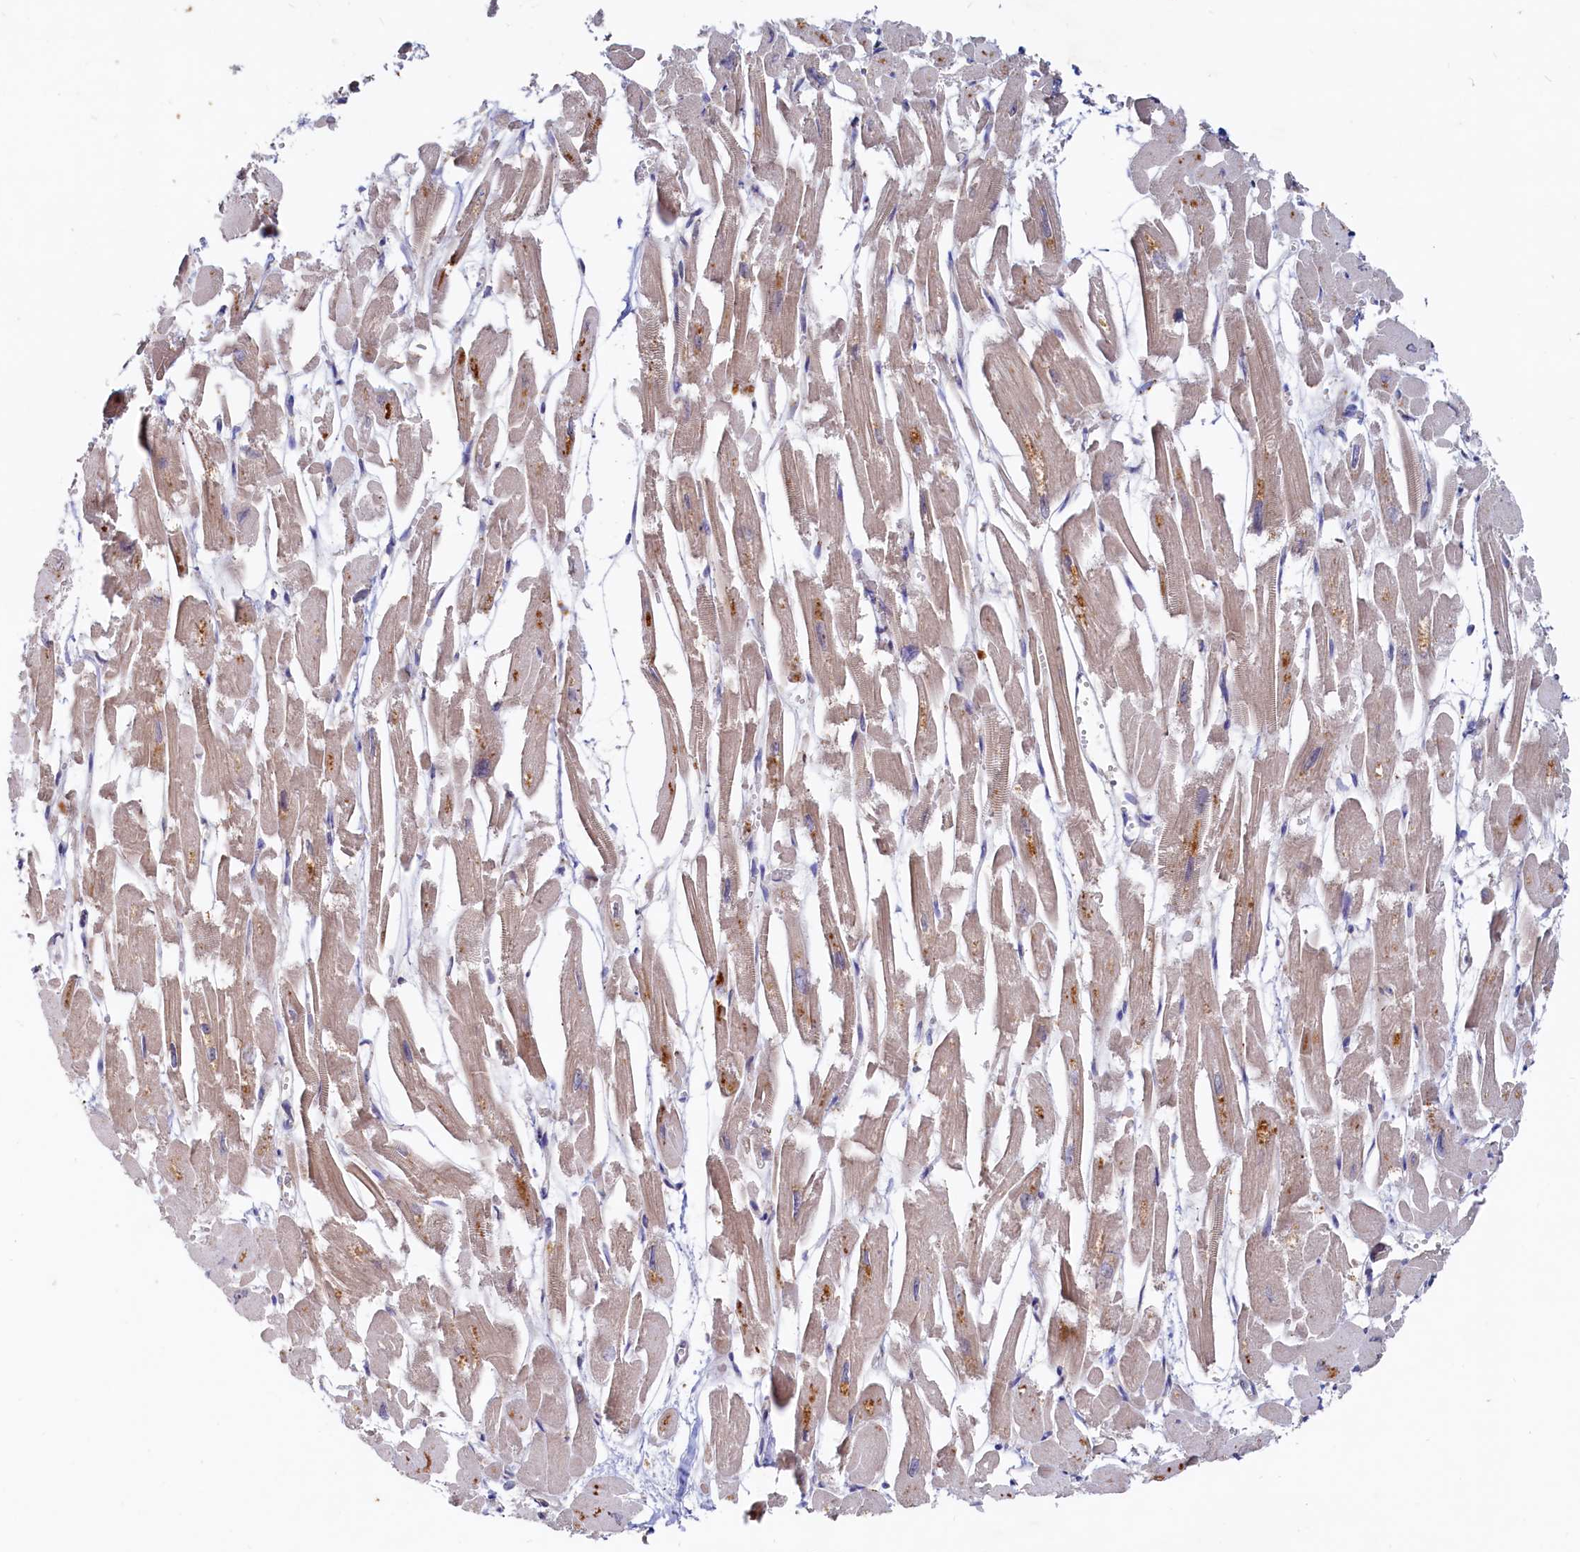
{"staining": {"intensity": "weak", "quantity": "25%-75%", "location": "cytoplasmic/membranous"}, "tissue": "heart muscle", "cell_type": "Cardiomyocytes", "image_type": "normal", "snomed": [{"axis": "morphology", "description": "Normal tissue, NOS"}, {"axis": "topography", "description": "Heart"}], "caption": "A histopathology image showing weak cytoplasmic/membranous positivity in approximately 25%-75% of cardiomyocytes in normal heart muscle, as visualized by brown immunohistochemical staining.", "gene": "RGS7BP", "patient": {"sex": "male", "age": 54}}